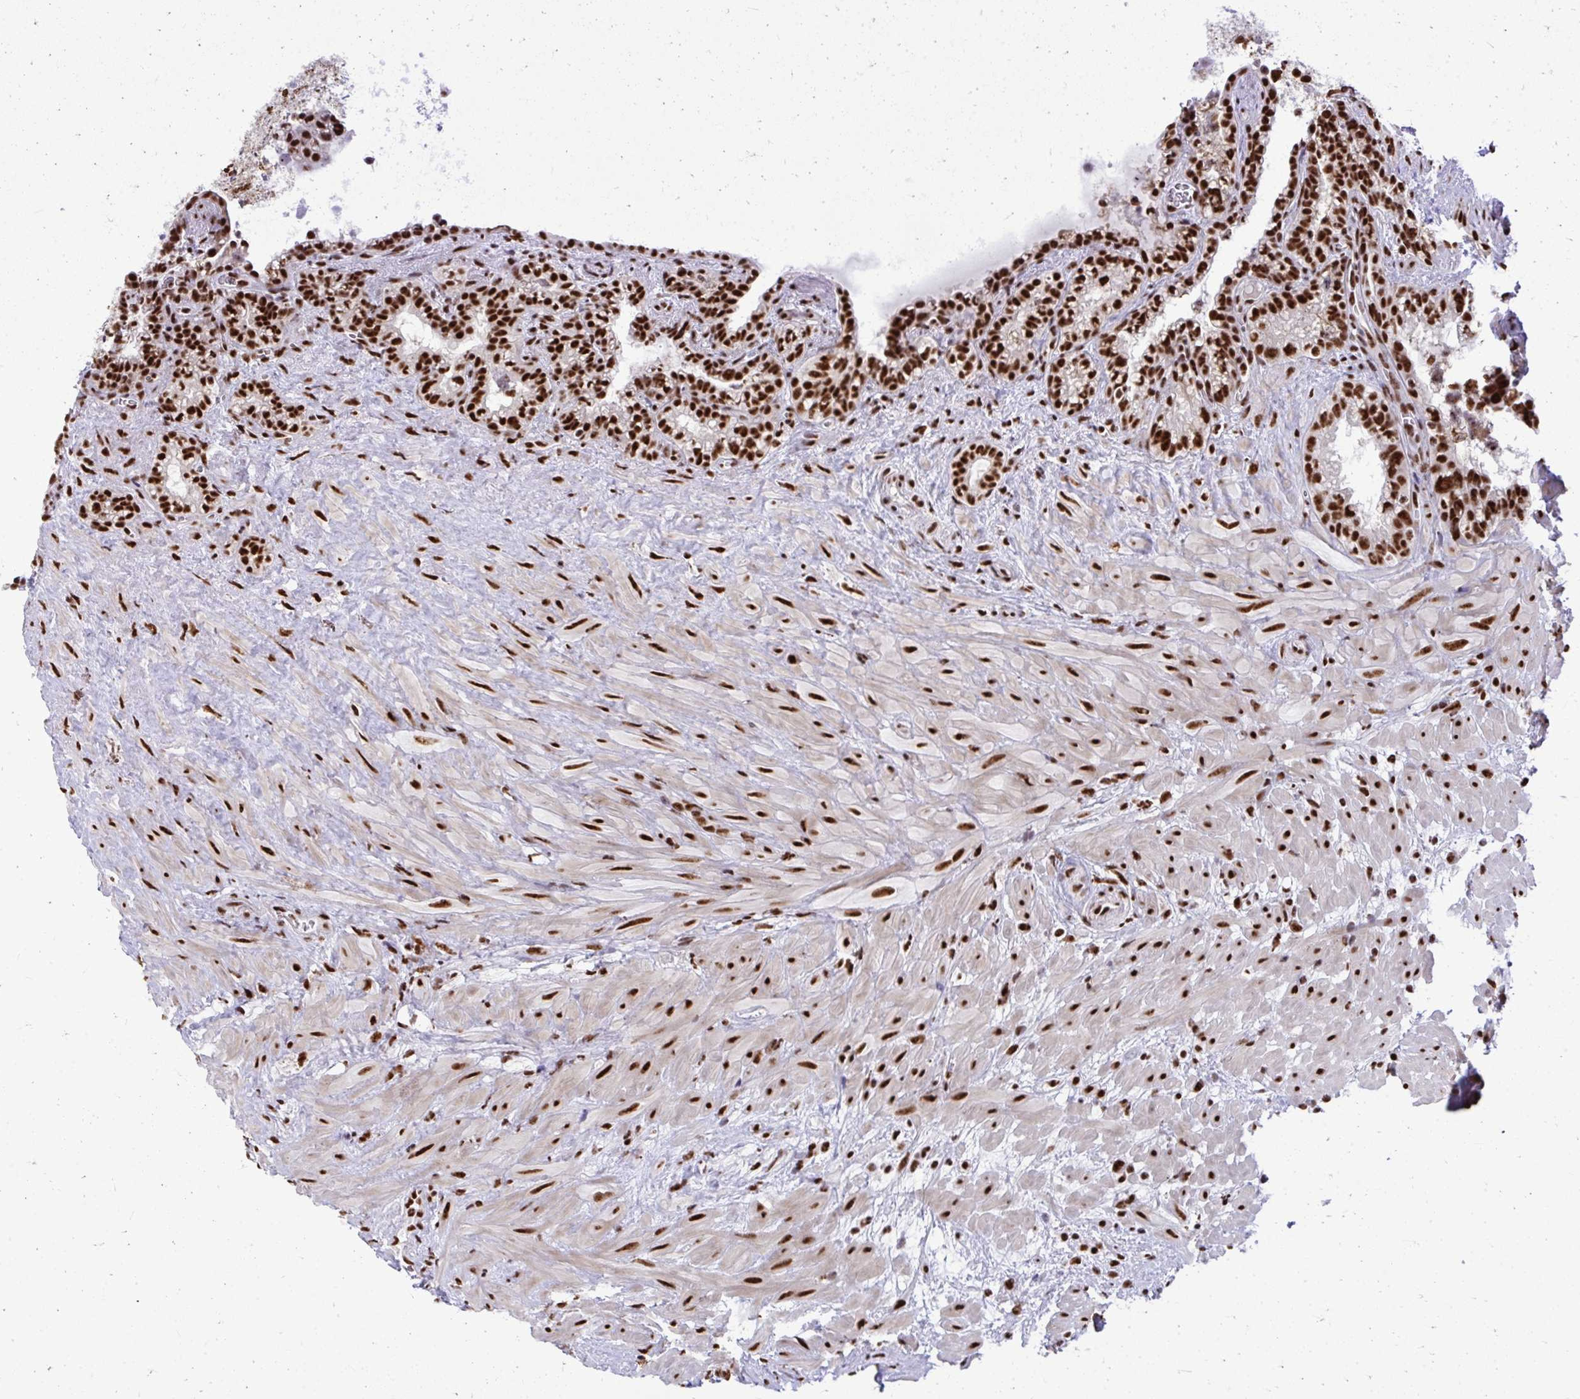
{"staining": {"intensity": "strong", "quantity": ">75%", "location": "nuclear"}, "tissue": "seminal vesicle", "cell_type": "Glandular cells", "image_type": "normal", "snomed": [{"axis": "morphology", "description": "Normal tissue, NOS"}, {"axis": "topography", "description": "Seminal veicle"}], "caption": "High-power microscopy captured an immunohistochemistry (IHC) micrograph of benign seminal vesicle, revealing strong nuclear expression in approximately >75% of glandular cells. Using DAB (3,3'-diaminobenzidine) (brown) and hematoxylin (blue) stains, captured at high magnification using brightfield microscopy.", "gene": "PRPF19", "patient": {"sex": "male", "age": 76}}